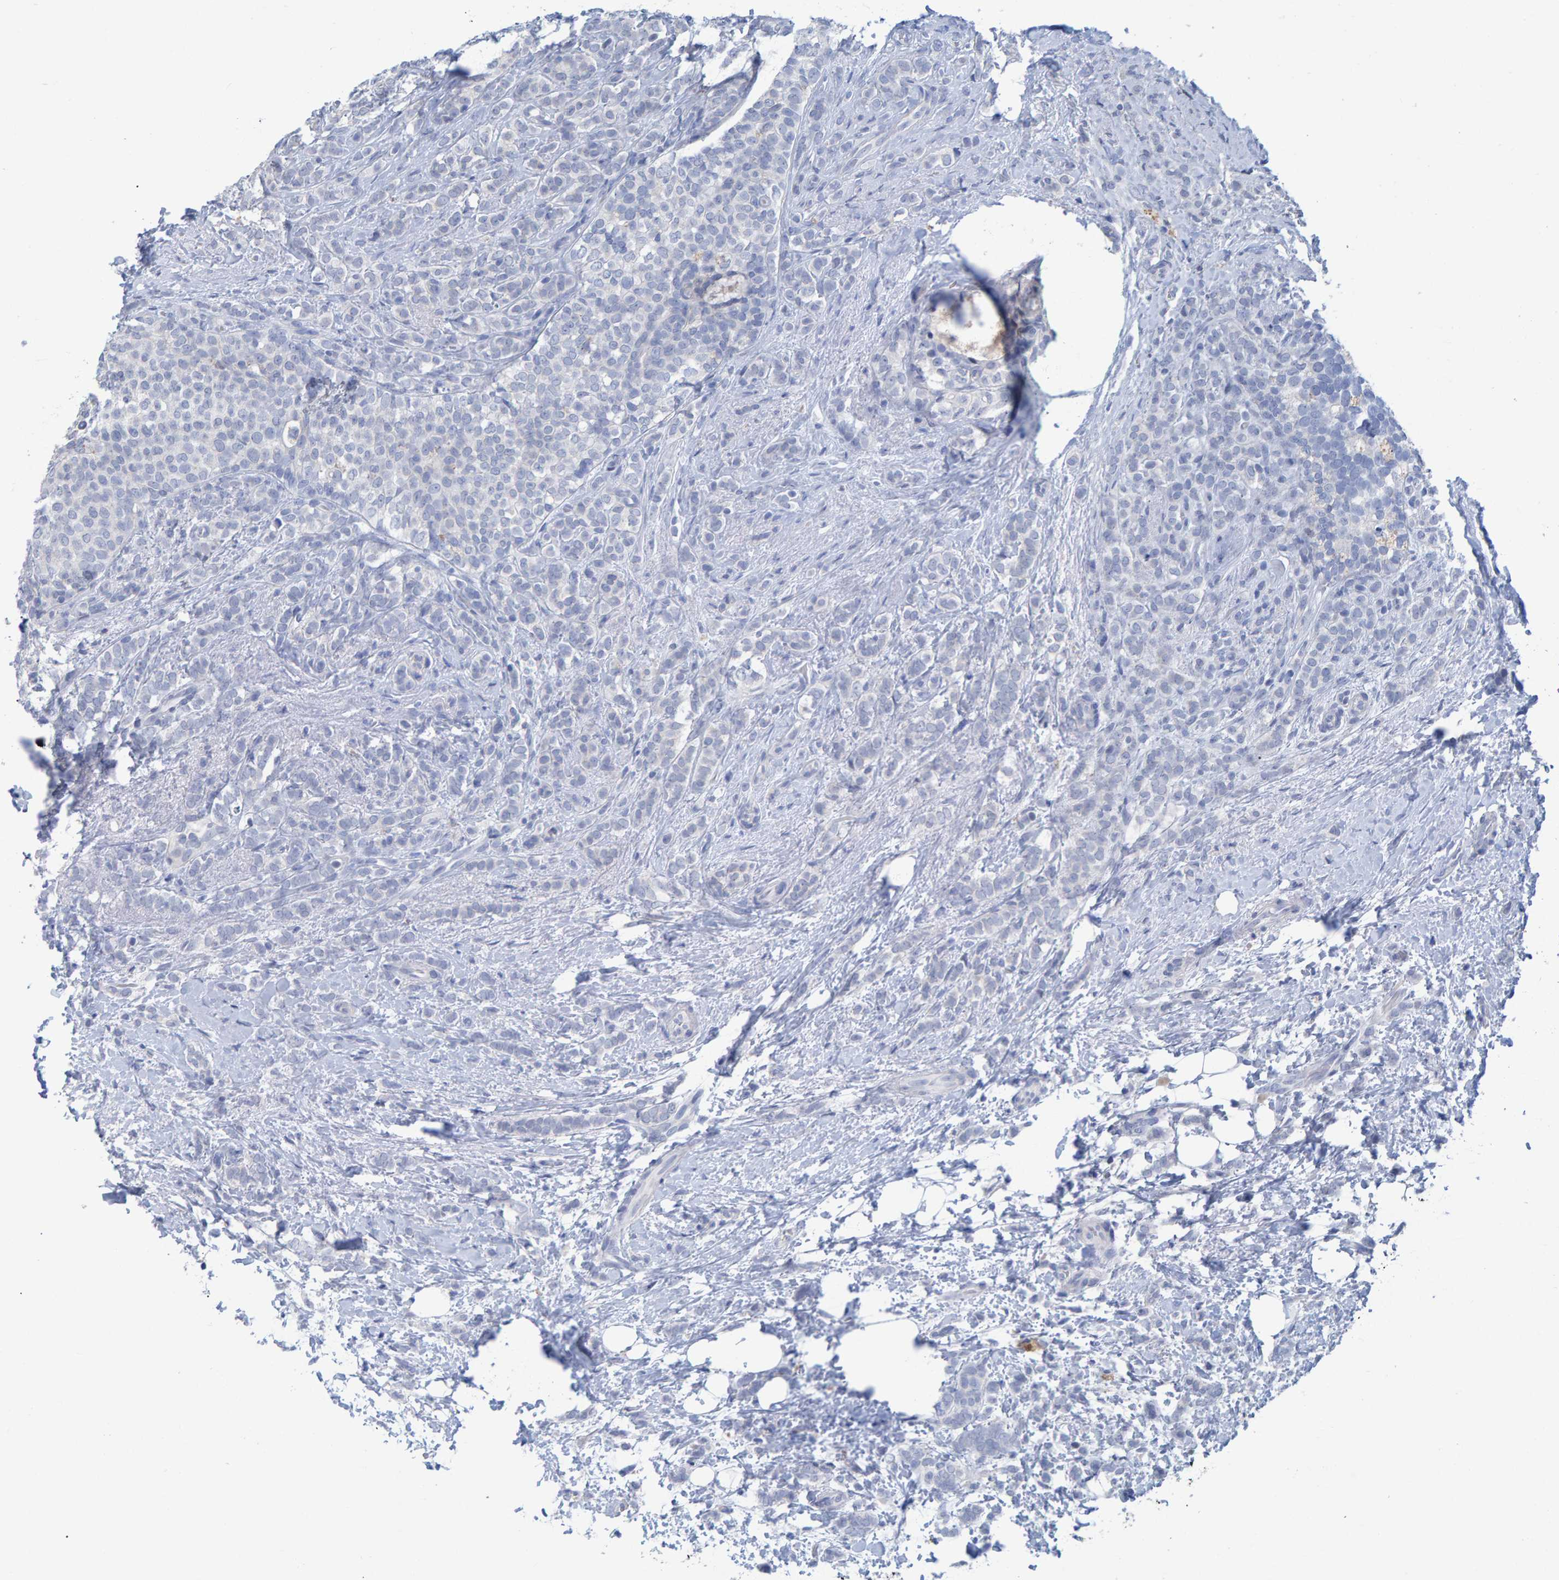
{"staining": {"intensity": "negative", "quantity": "none", "location": "none"}, "tissue": "breast cancer", "cell_type": "Tumor cells", "image_type": "cancer", "snomed": [{"axis": "morphology", "description": "Lobular carcinoma"}, {"axis": "topography", "description": "Breast"}], "caption": "Human breast cancer (lobular carcinoma) stained for a protein using immunohistochemistry (IHC) shows no positivity in tumor cells.", "gene": "PROCA1", "patient": {"sex": "female", "age": 50}}